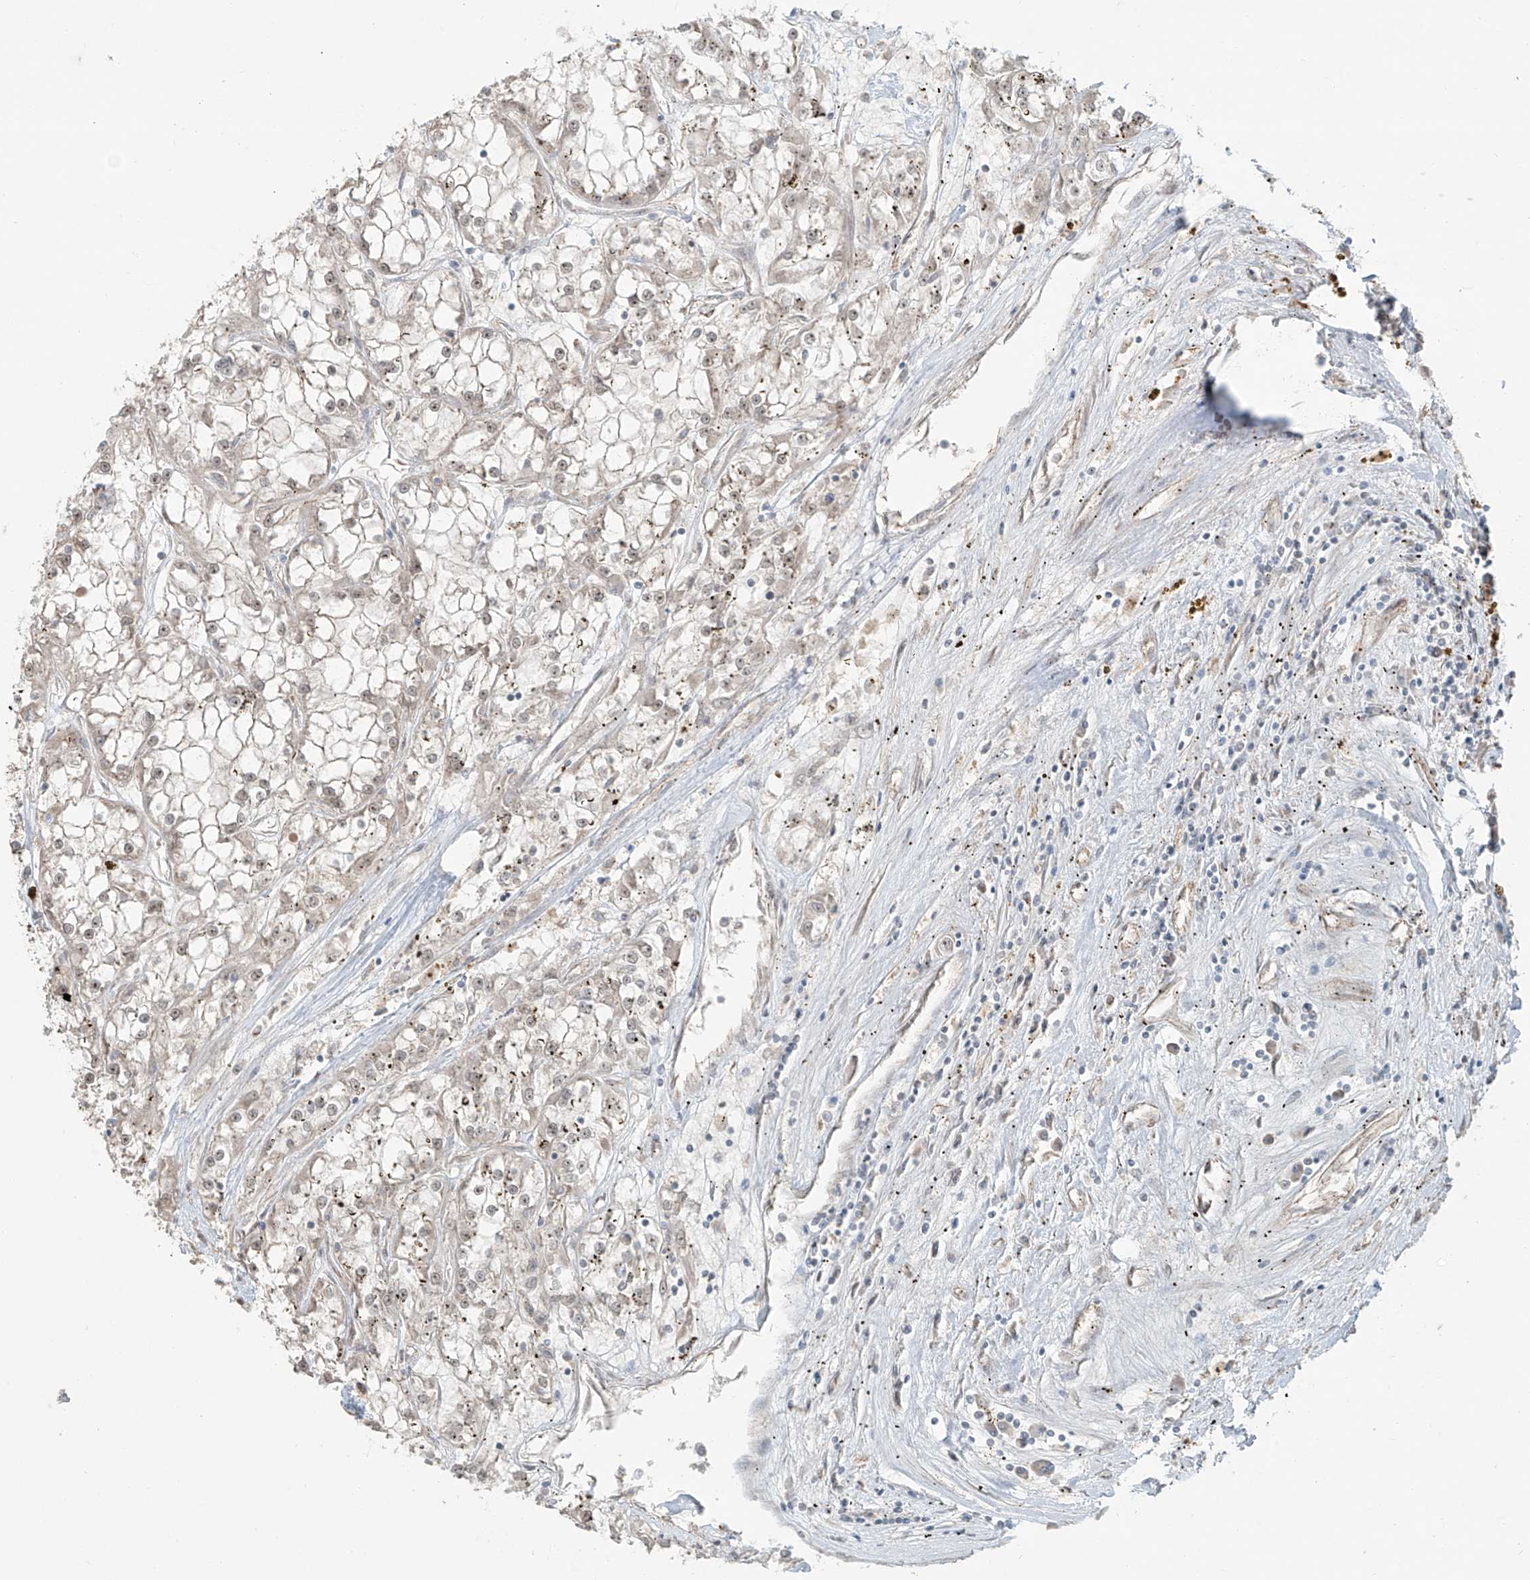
{"staining": {"intensity": "weak", "quantity": ">75%", "location": "cytoplasmic/membranous"}, "tissue": "renal cancer", "cell_type": "Tumor cells", "image_type": "cancer", "snomed": [{"axis": "morphology", "description": "Adenocarcinoma, NOS"}, {"axis": "topography", "description": "Kidney"}], "caption": "Approximately >75% of tumor cells in renal cancer demonstrate weak cytoplasmic/membranous protein staining as visualized by brown immunohistochemical staining.", "gene": "ZNF16", "patient": {"sex": "female", "age": 52}}